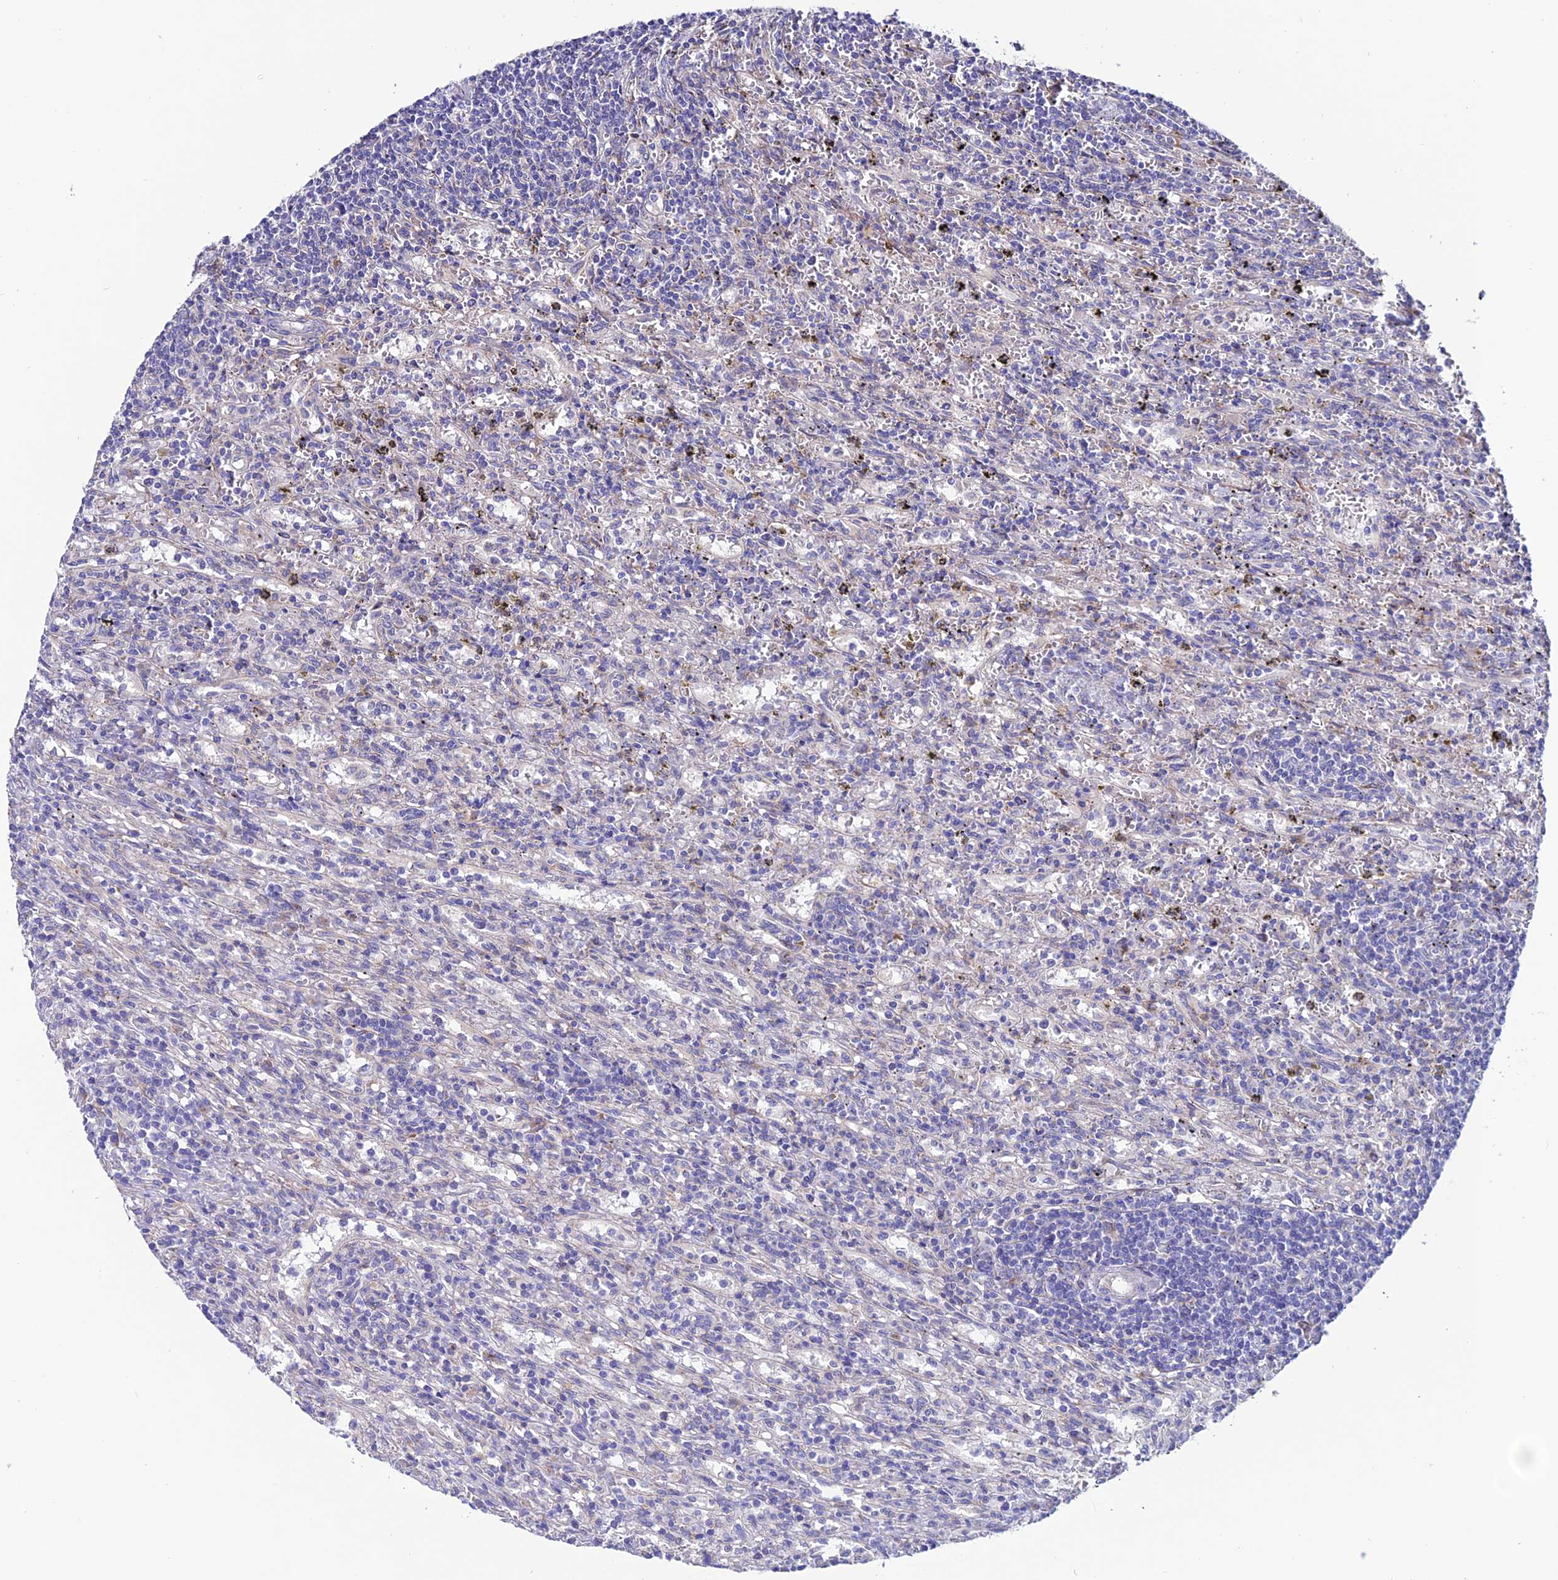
{"staining": {"intensity": "negative", "quantity": "none", "location": "none"}, "tissue": "lymphoma", "cell_type": "Tumor cells", "image_type": "cancer", "snomed": [{"axis": "morphology", "description": "Malignant lymphoma, non-Hodgkin's type, Low grade"}, {"axis": "topography", "description": "Spleen"}], "caption": "This is an IHC histopathology image of malignant lymphoma, non-Hodgkin's type (low-grade). There is no expression in tumor cells.", "gene": "OR51Q1", "patient": {"sex": "male", "age": 76}}